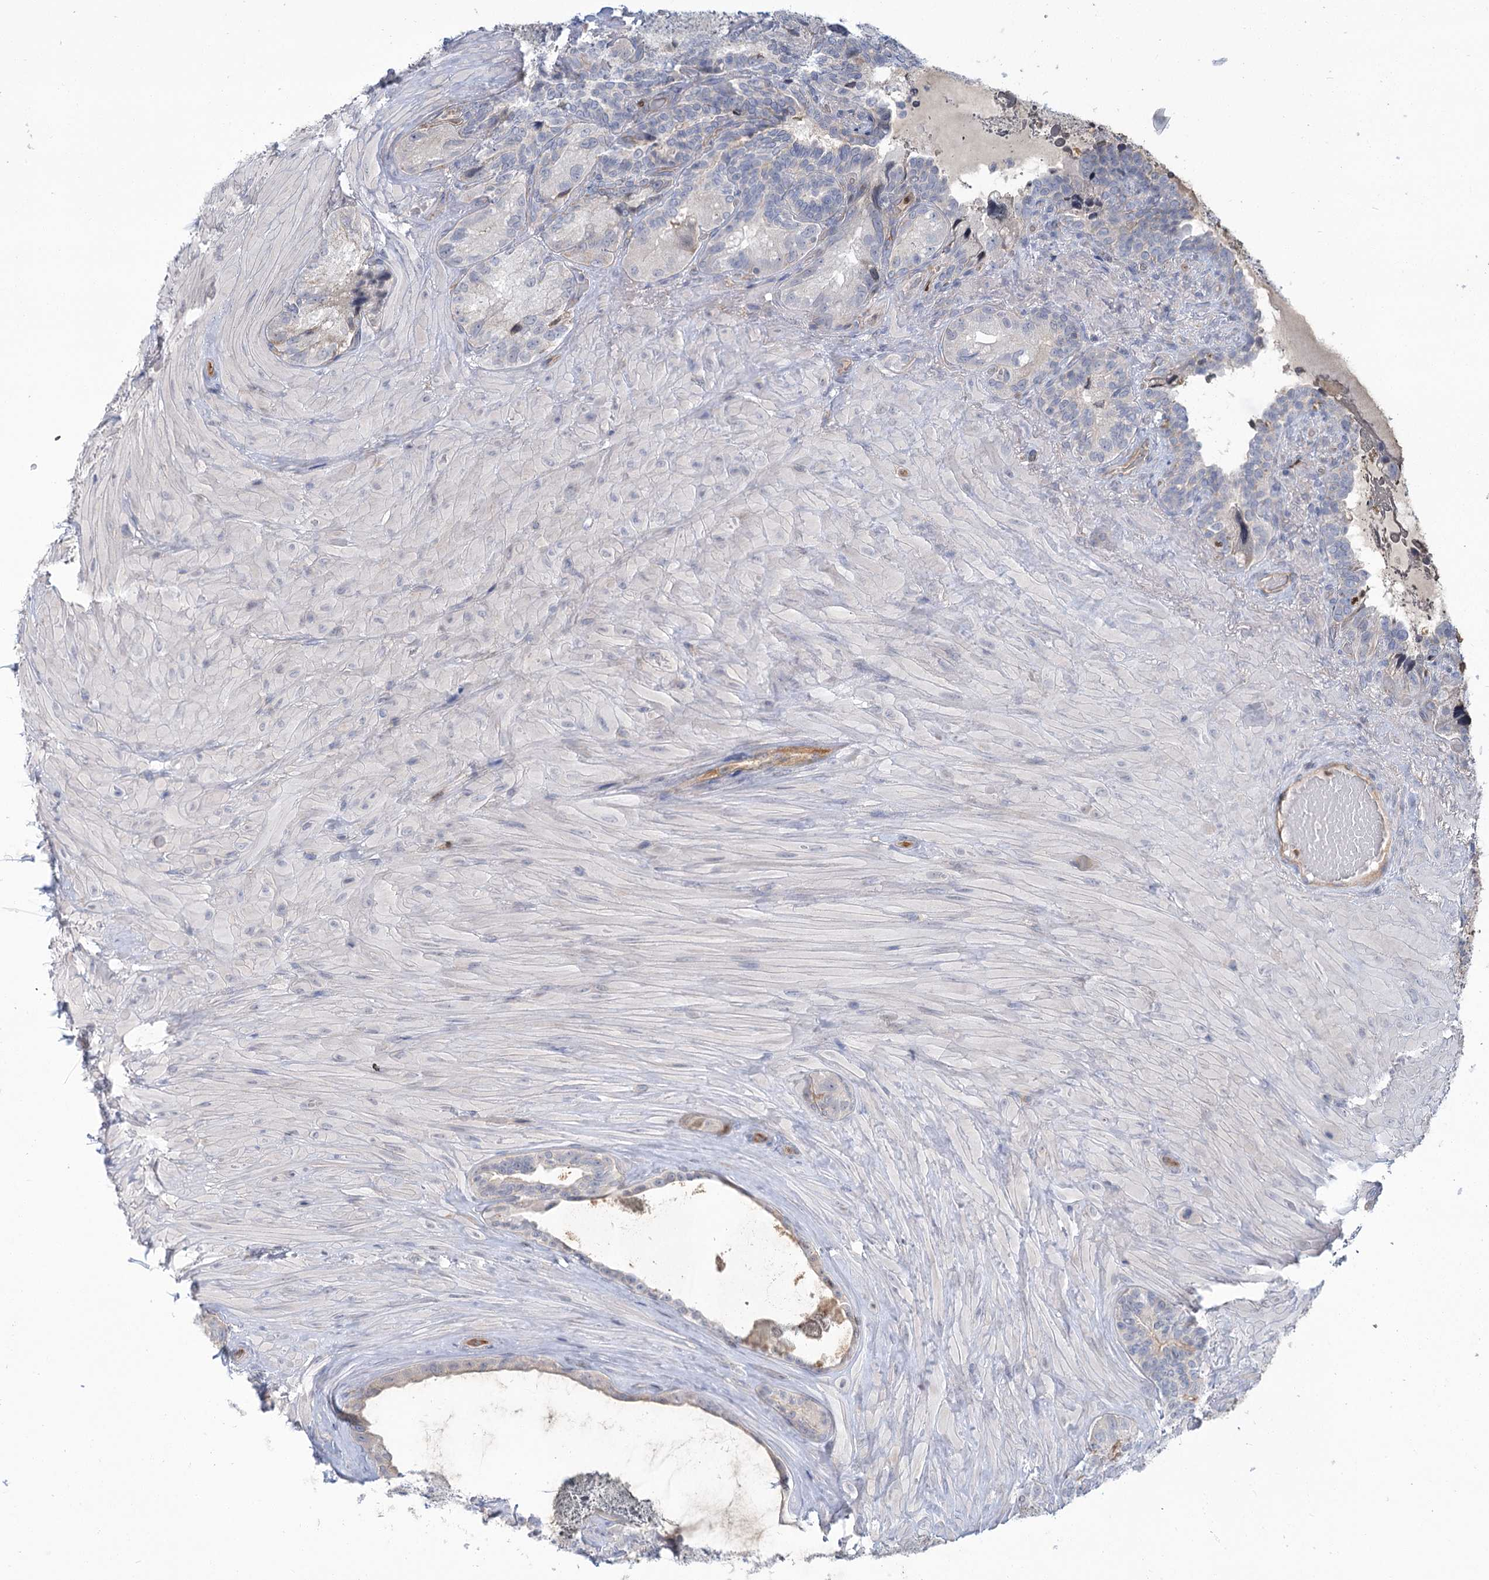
{"staining": {"intensity": "negative", "quantity": "none", "location": "none"}, "tissue": "seminal vesicle", "cell_type": "Glandular cells", "image_type": "normal", "snomed": [{"axis": "morphology", "description": "Normal tissue, NOS"}, {"axis": "topography", "description": "Seminal veicle"}, {"axis": "topography", "description": "Peripheral nerve tissue"}], "caption": "The IHC image has no significant staining in glandular cells of seminal vesicle.", "gene": "THAP6", "patient": {"sex": "male", "age": 67}}